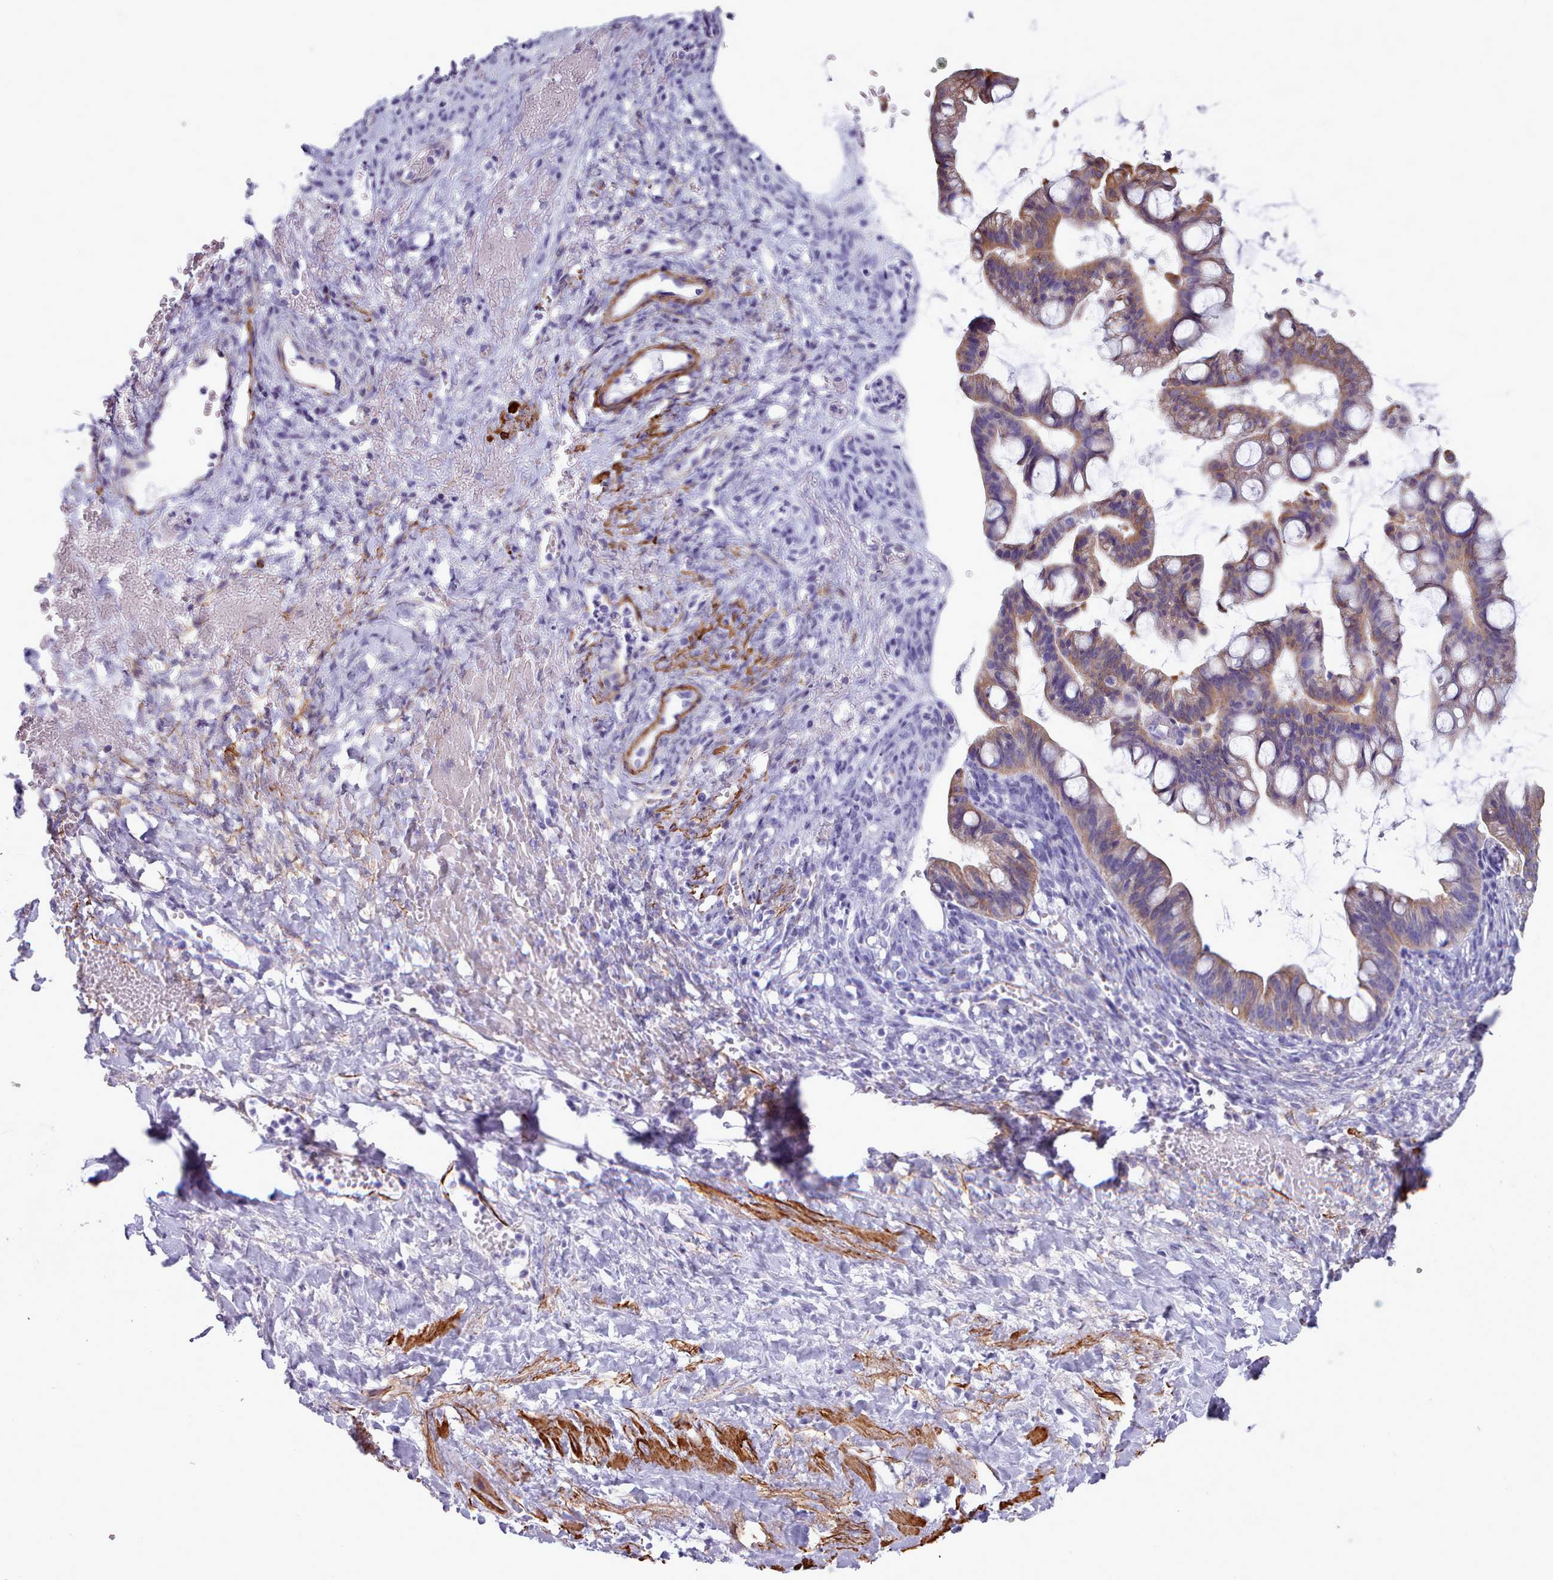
{"staining": {"intensity": "moderate", "quantity": "25%-75%", "location": "cytoplasmic/membranous"}, "tissue": "ovarian cancer", "cell_type": "Tumor cells", "image_type": "cancer", "snomed": [{"axis": "morphology", "description": "Cystadenocarcinoma, mucinous, NOS"}, {"axis": "topography", "description": "Ovary"}], "caption": "Moderate cytoplasmic/membranous expression for a protein is identified in about 25%-75% of tumor cells of ovarian cancer using immunohistochemistry.", "gene": "FPGS", "patient": {"sex": "female", "age": 73}}